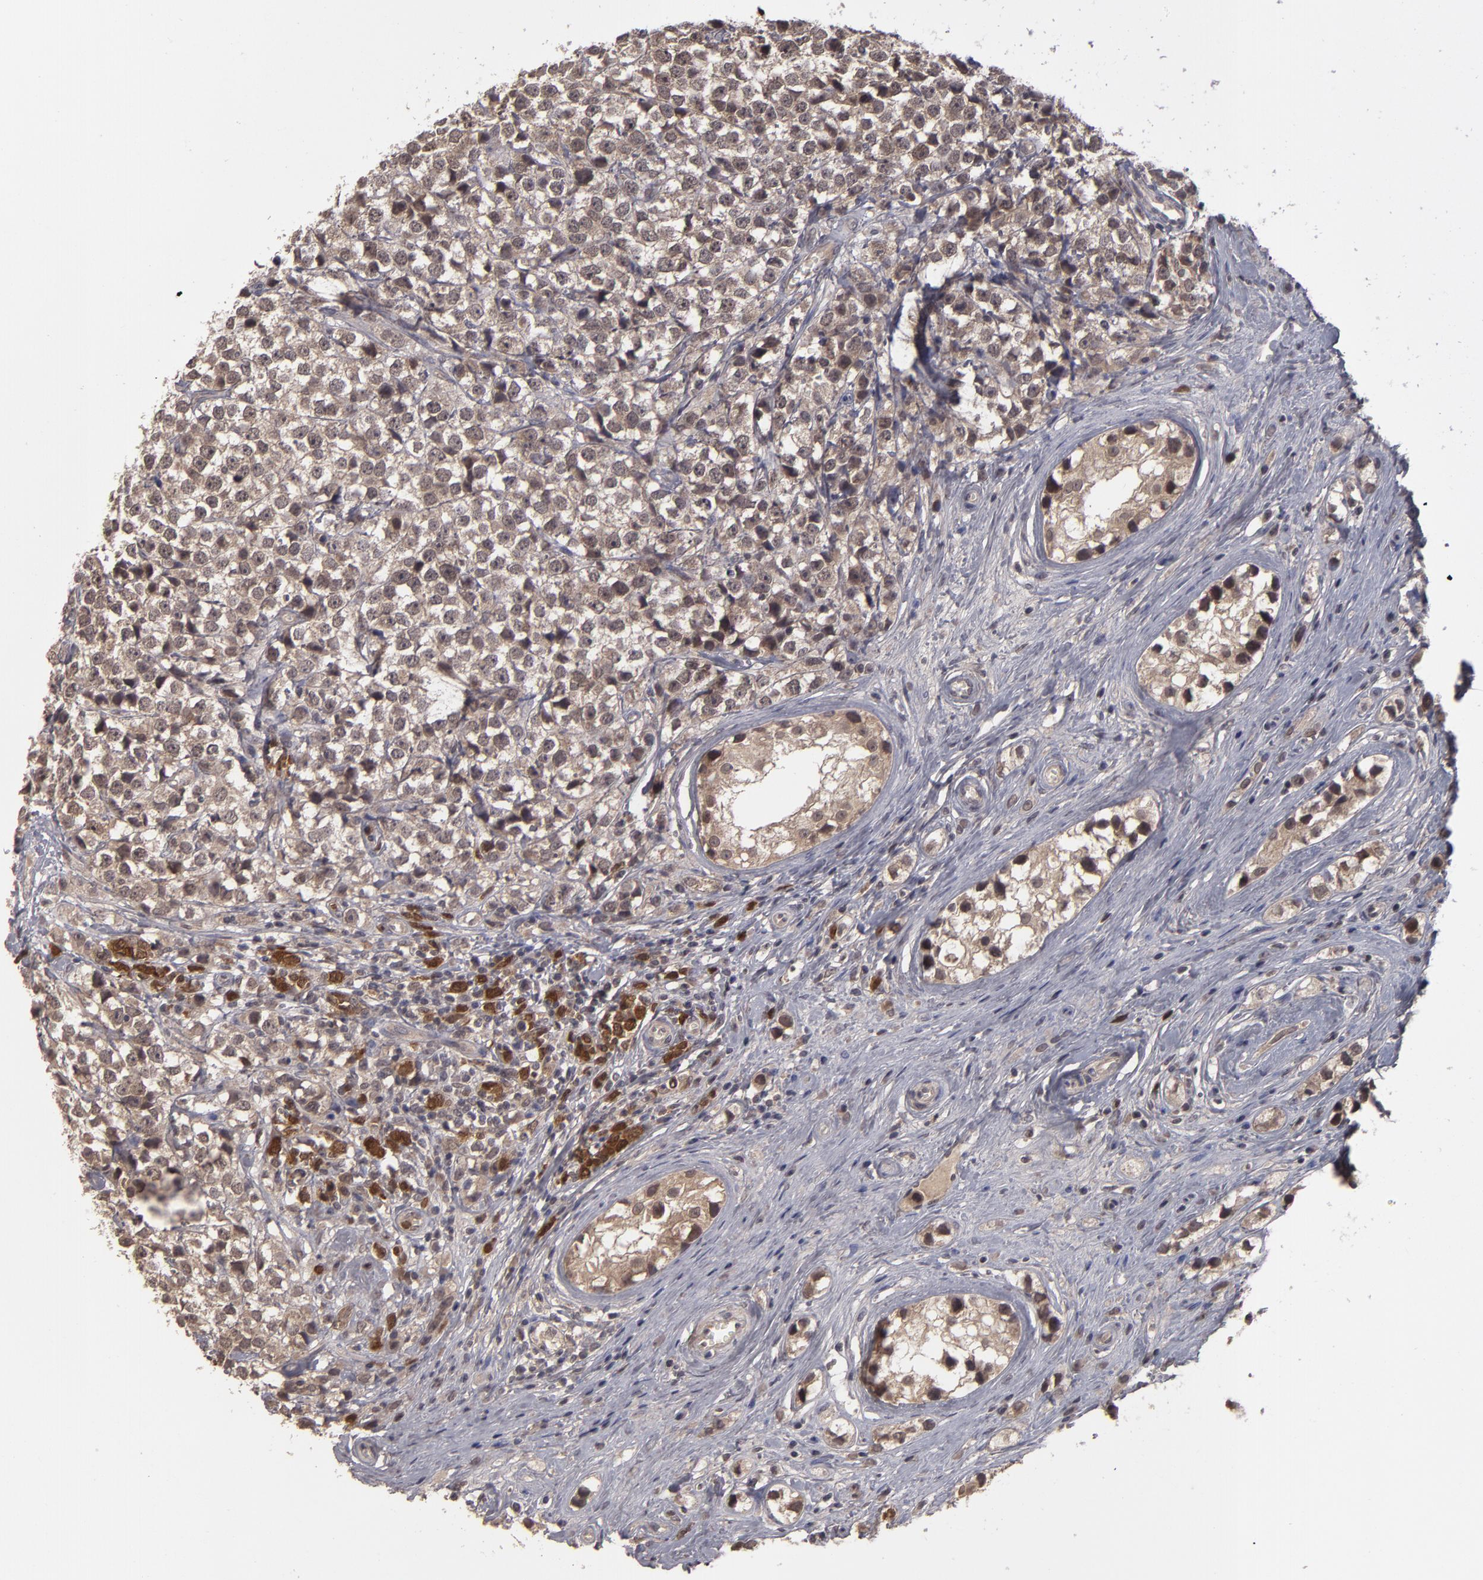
{"staining": {"intensity": "moderate", "quantity": ">75%", "location": "cytoplasmic/membranous,nuclear"}, "tissue": "testis cancer", "cell_type": "Tumor cells", "image_type": "cancer", "snomed": [{"axis": "morphology", "description": "Seminoma, NOS"}, {"axis": "topography", "description": "Testis"}], "caption": "Immunohistochemical staining of testis cancer (seminoma) shows medium levels of moderate cytoplasmic/membranous and nuclear staining in approximately >75% of tumor cells.", "gene": "TYMS", "patient": {"sex": "male", "age": 25}}